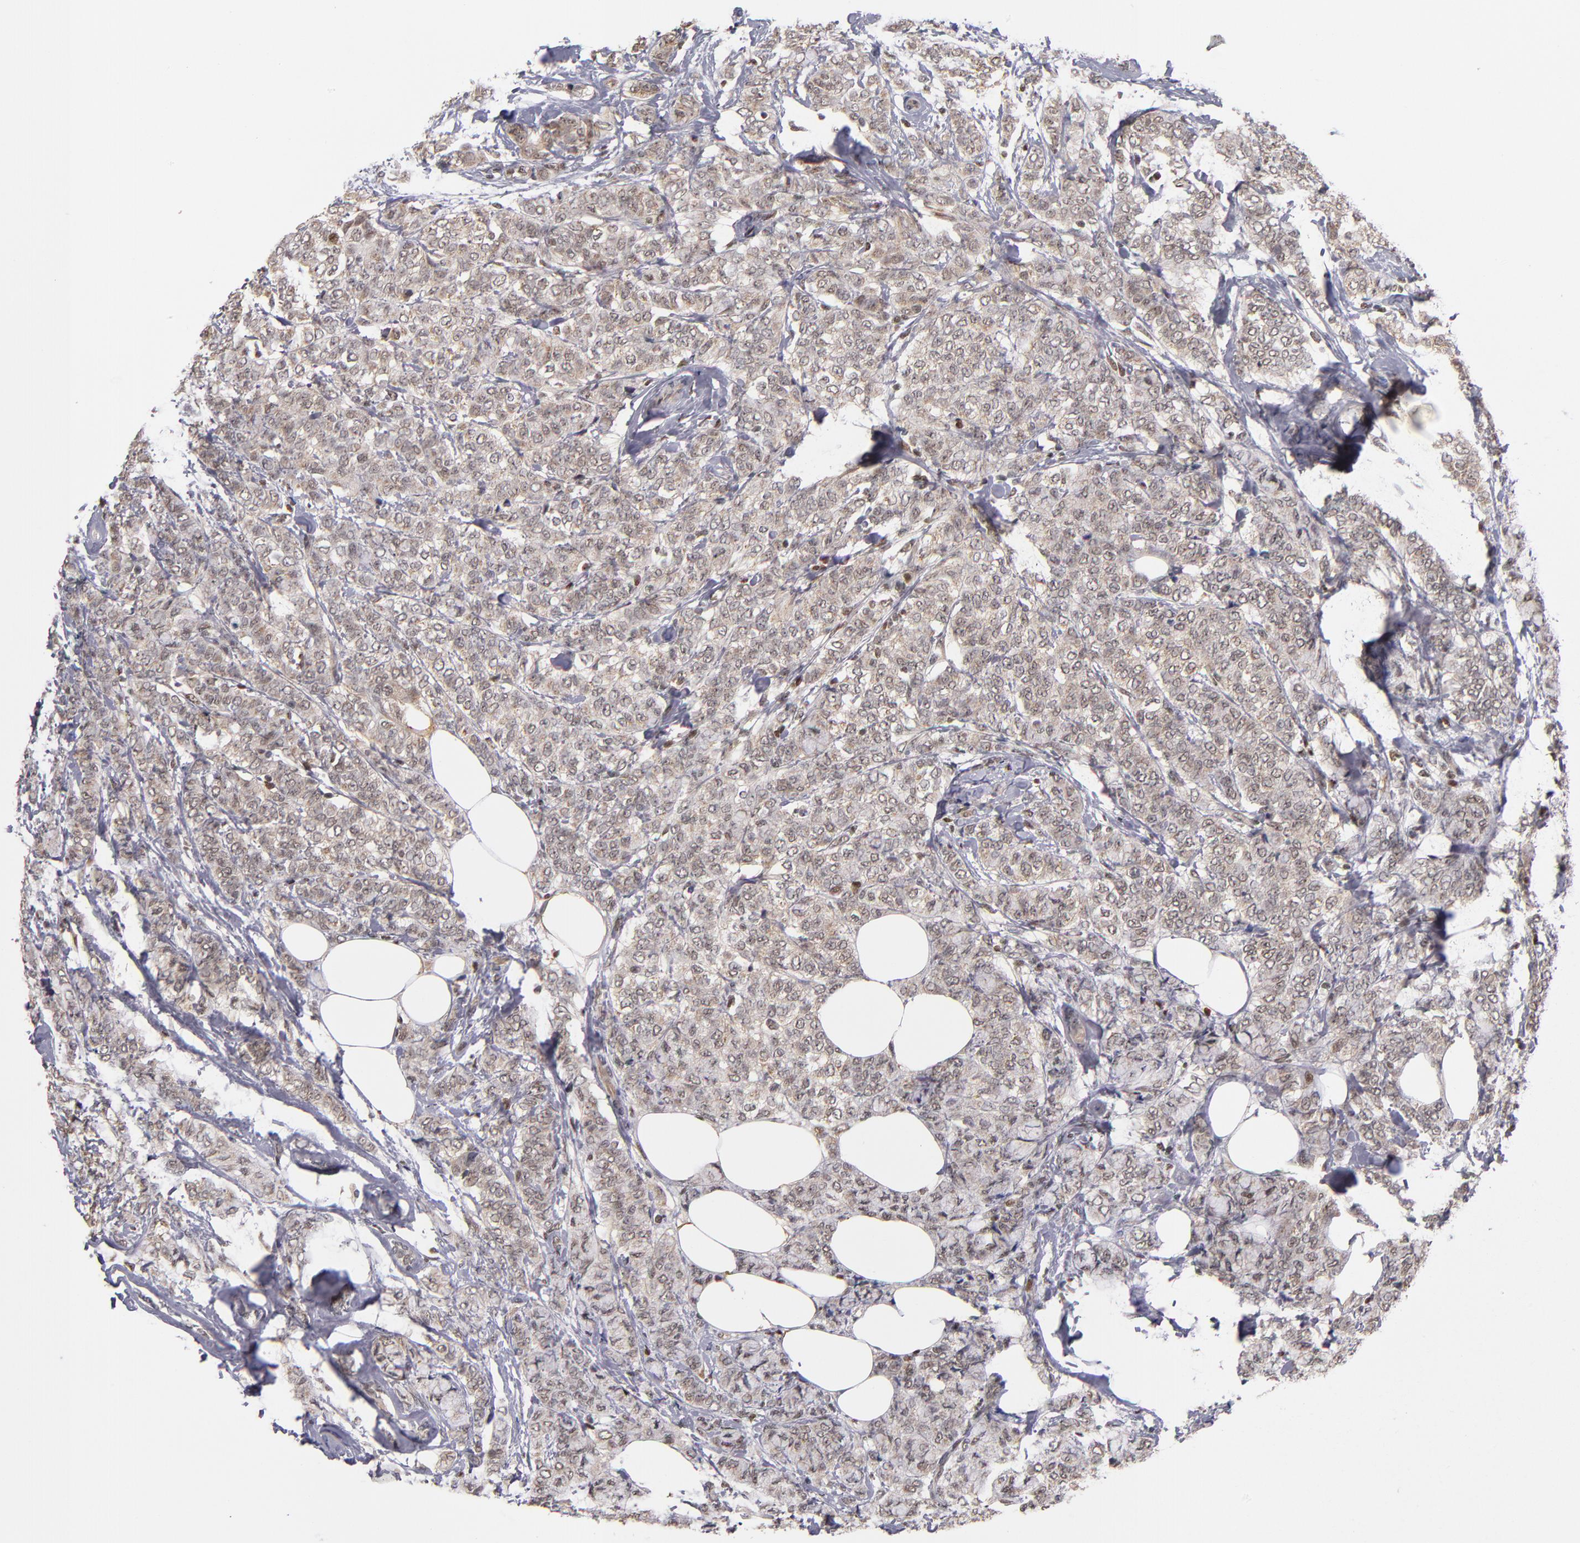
{"staining": {"intensity": "weak", "quantity": ">75%", "location": "cytoplasmic/membranous"}, "tissue": "breast cancer", "cell_type": "Tumor cells", "image_type": "cancer", "snomed": [{"axis": "morphology", "description": "Lobular carcinoma"}, {"axis": "topography", "description": "Breast"}], "caption": "Protein expression analysis of breast lobular carcinoma displays weak cytoplasmic/membranous staining in approximately >75% of tumor cells.", "gene": "KDM6A", "patient": {"sex": "female", "age": 60}}